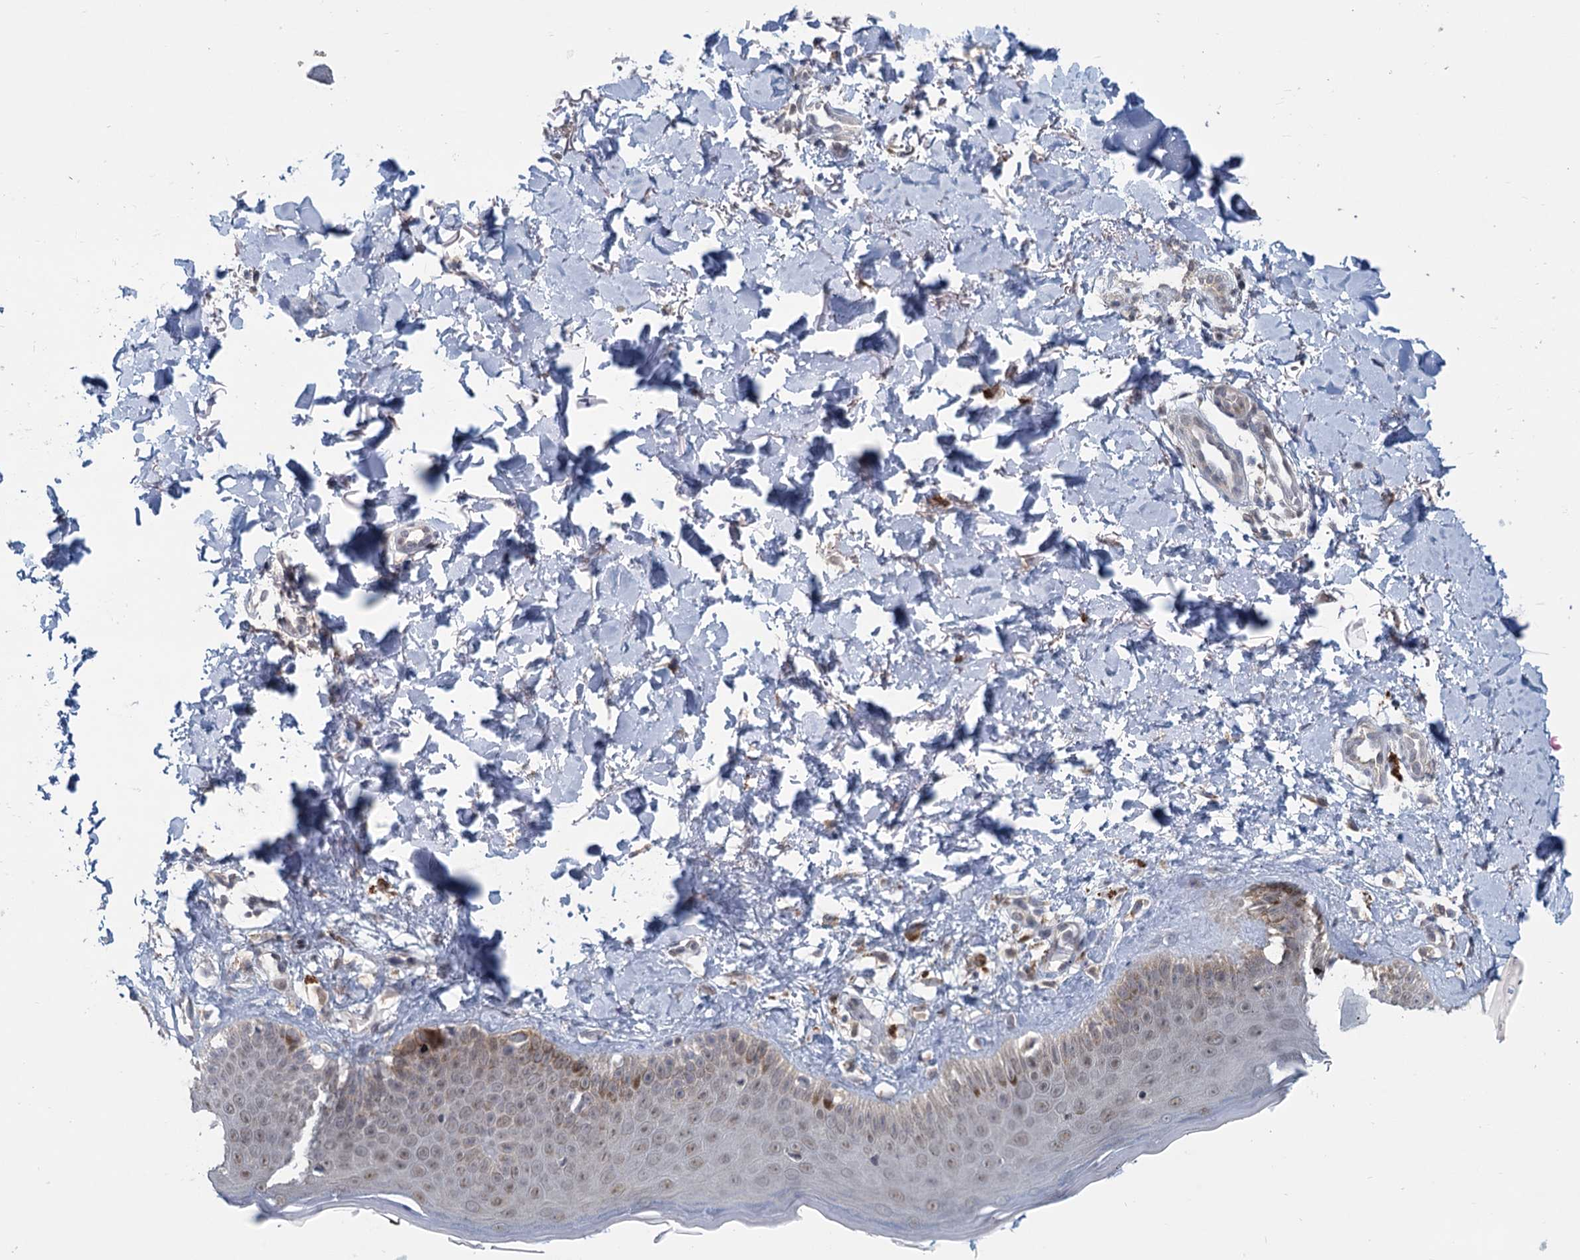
{"staining": {"intensity": "moderate", "quantity": "25%-75%", "location": "cytoplasmic/membranous"}, "tissue": "skin", "cell_type": "Fibroblasts", "image_type": "normal", "snomed": [{"axis": "morphology", "description": "Normal tissue, NOS"}, {"axis": "topography", "description": "Skin"}], "caption": "This is a micrograph of immunohistochemistry (IHC) staining of unremarkable skin, which shows moderate positivity in the cytoplasmic/membranous of fibroblasts.", "gene": "STAP1", "patient": {"sex": "male", "age": 52}}